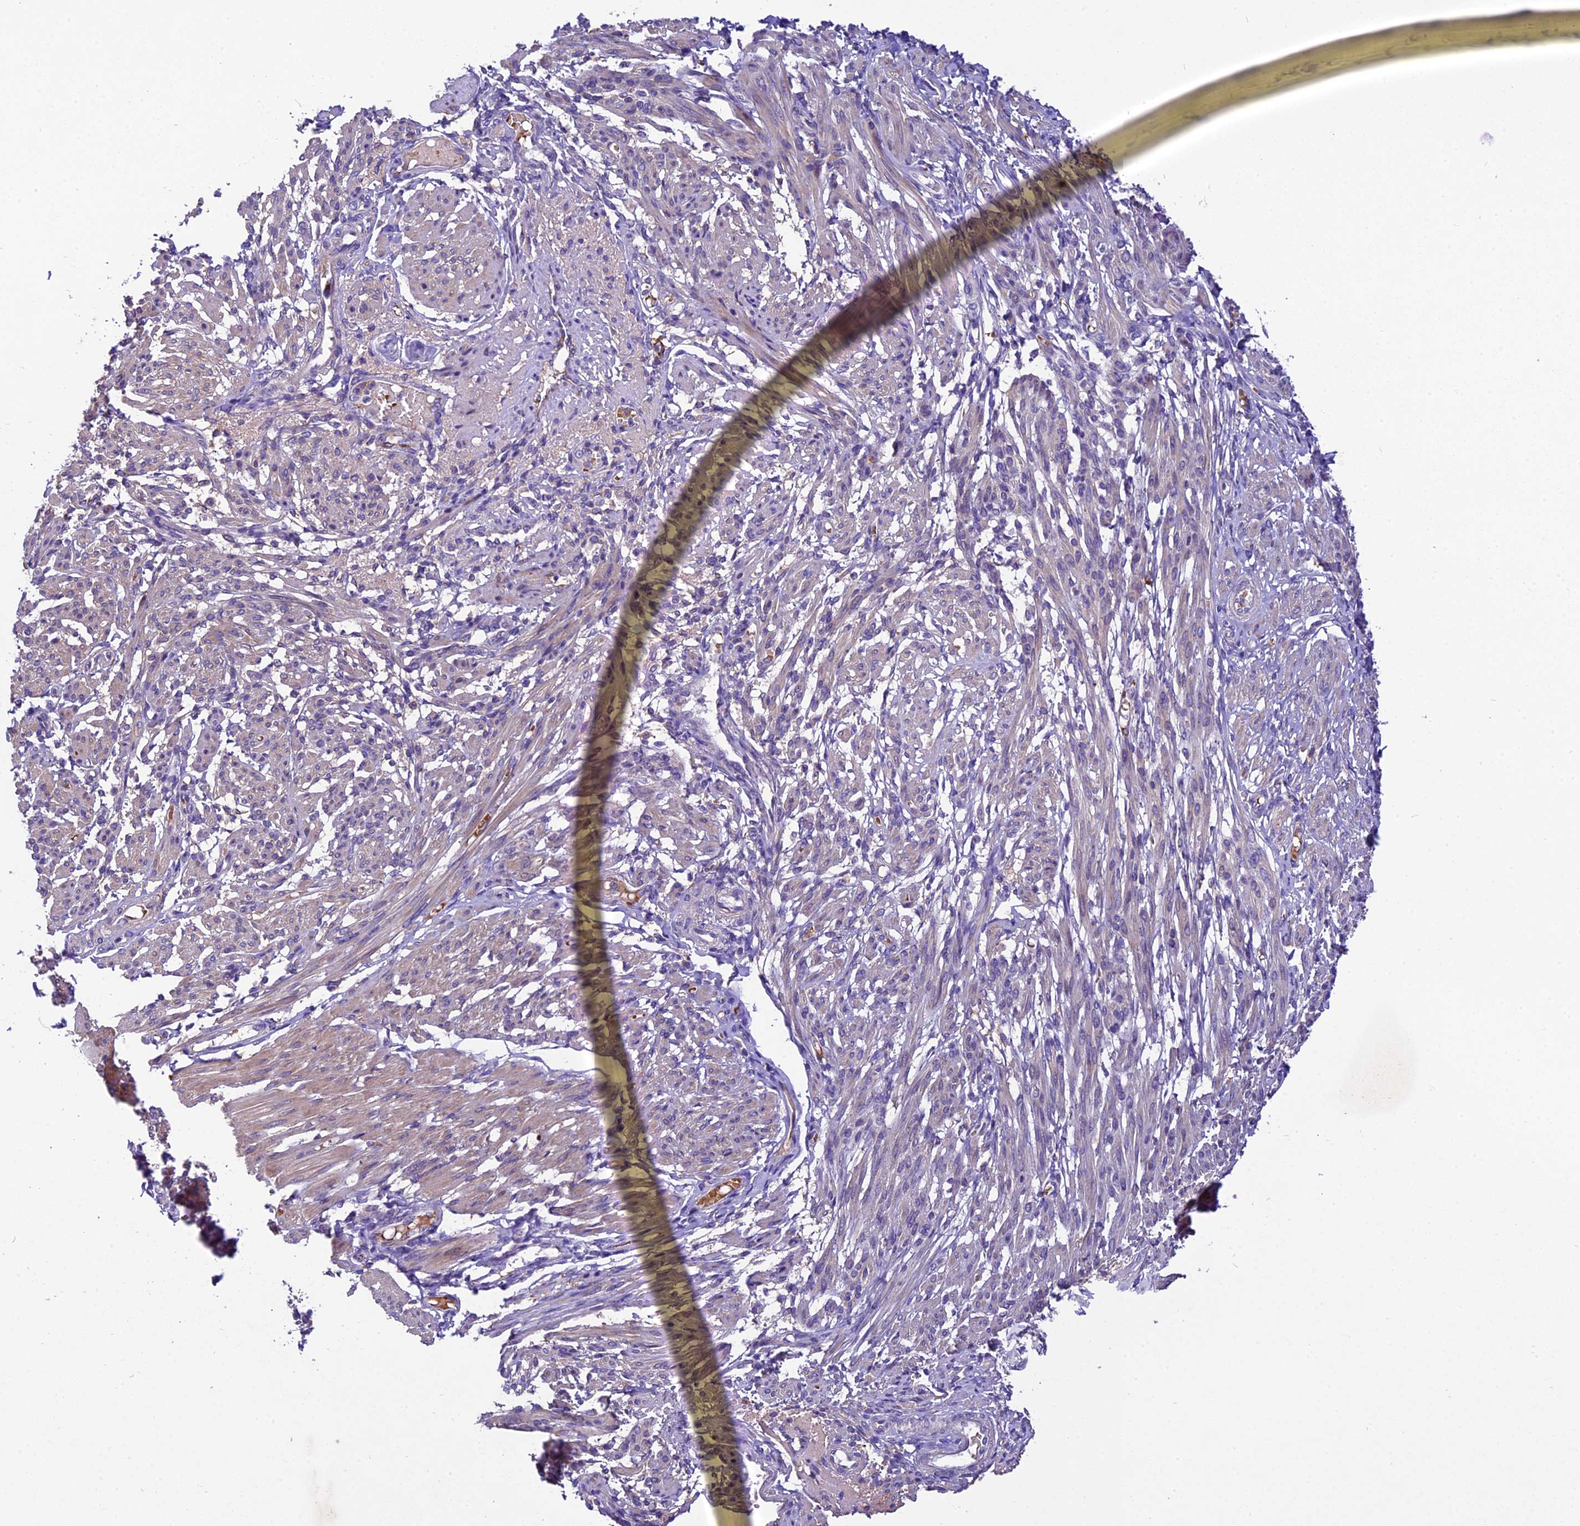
{"staining": {"intensity": "weak", "quantity": "25%-75%", "location": "cytoplasmic/membranous"}, "tissue": "smooth muscle", "cell_type": "Smooth muscle cells", "image_type": "normal", "snomed": [{"axis": "morphology", "description": "Normal tissue, NOS"}, {"axis": "topography", "description": "Smooth muscle"}], "caption": "Immunohistochemical staining of benign smooth muscle reveals low levels of weak cytoplasmic/membranous staining in approximately 25%-75% of smooth muscle cells.", "gene": "CILP2", "patient": {"sex": "female", "age": 39}}